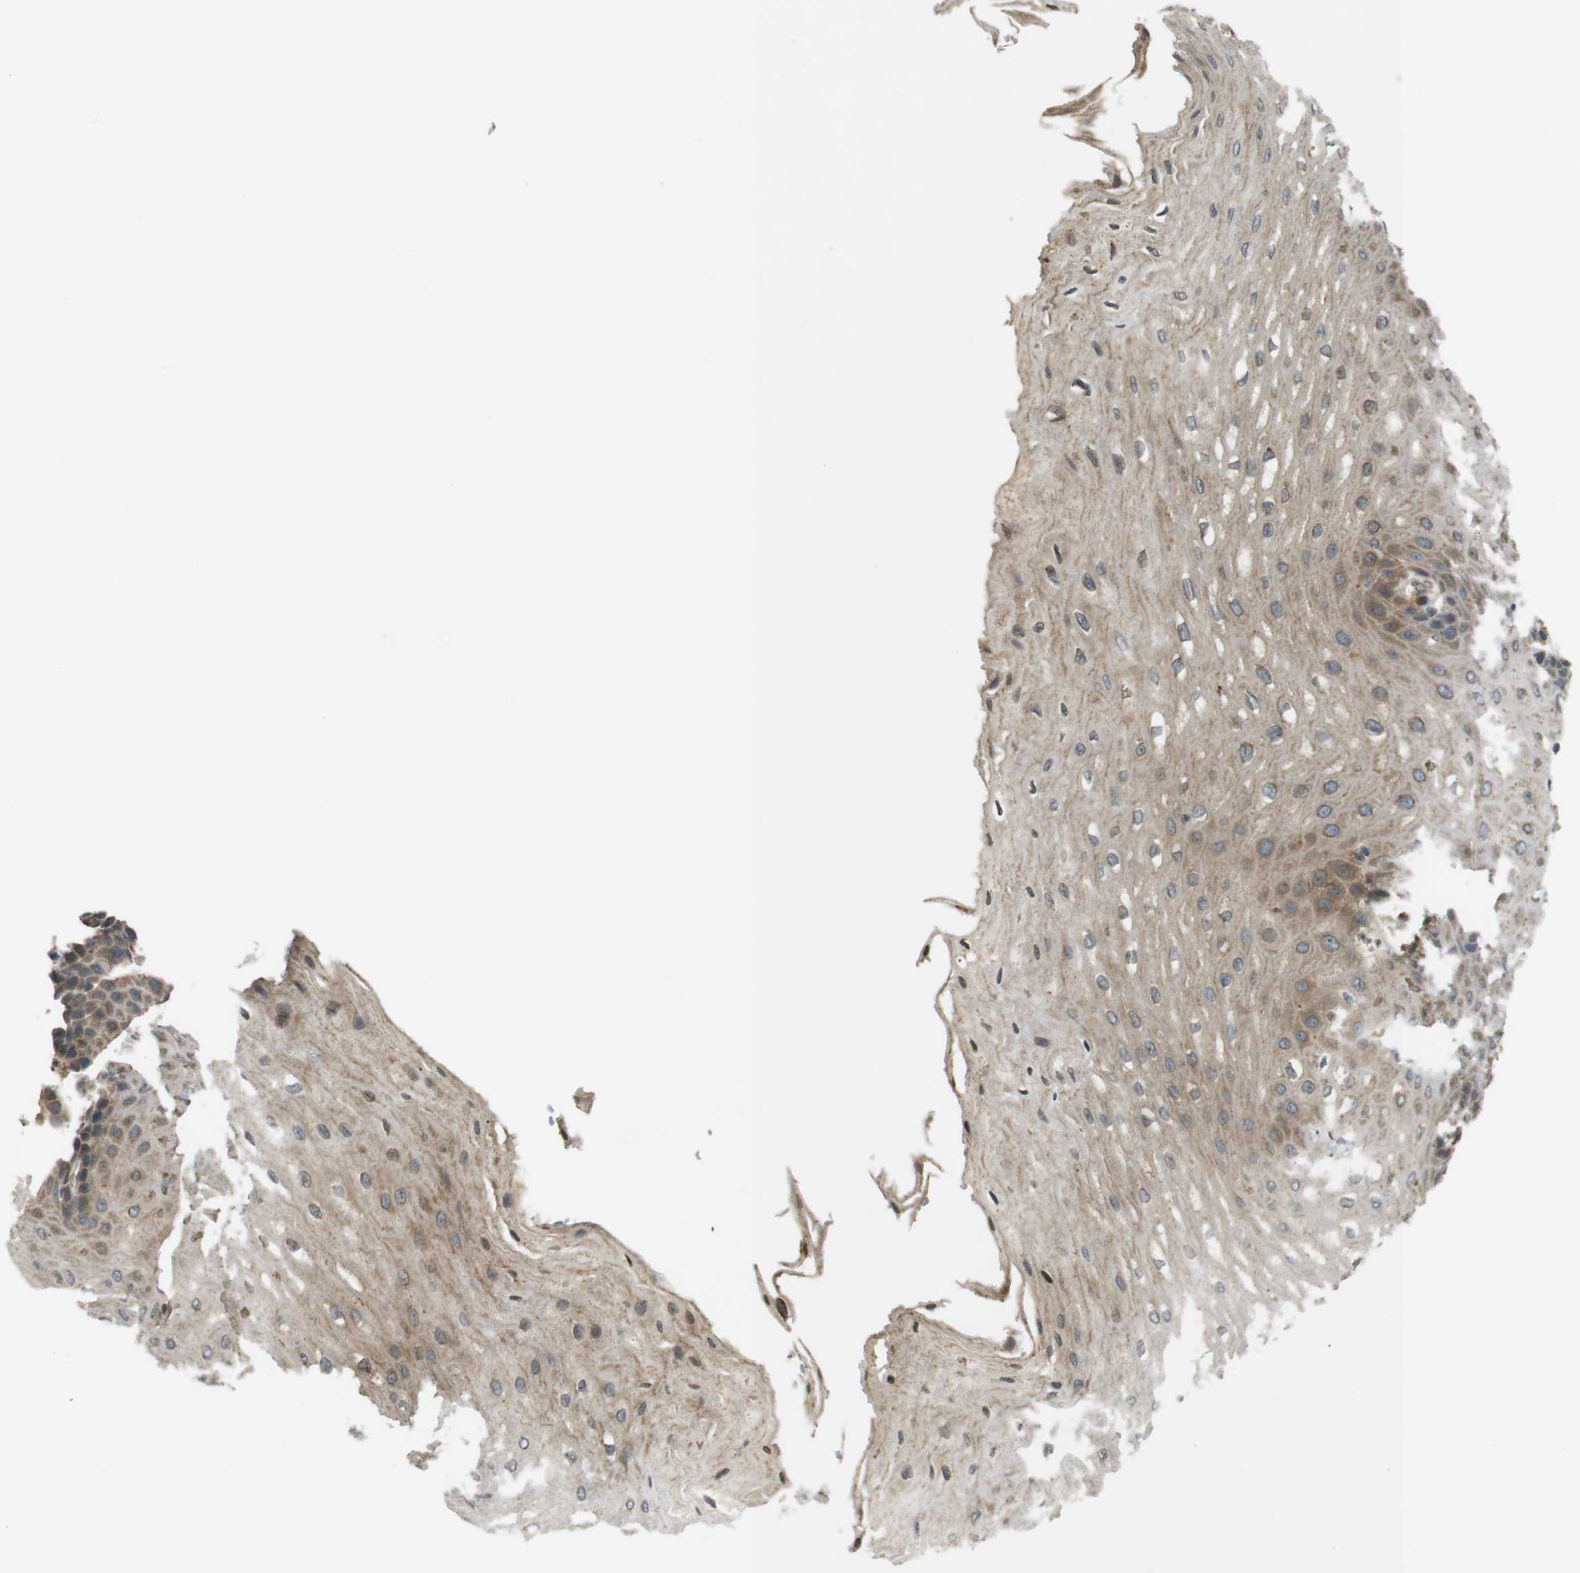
{"staining": {"intensity": "moderate", "quantity": ">75%", "location": "cytoplasmic/membranous"}, "tissue": "esophagus", "cell_type": "Squamous epithelial cells", "image_type": "normal", "snomed": [{"axis": "morphology", "description": "Normal tissue, NOS"}, {"axis": "topography", "description": "Esophagus"}], "caption": "Esophagus stained with IHC shows moderate cytoplasmic/membranous expression in approximately >75% of squamous epithelial cells.", "gene": "TMED4", "patient": {"sex": "male", "age": 54}}